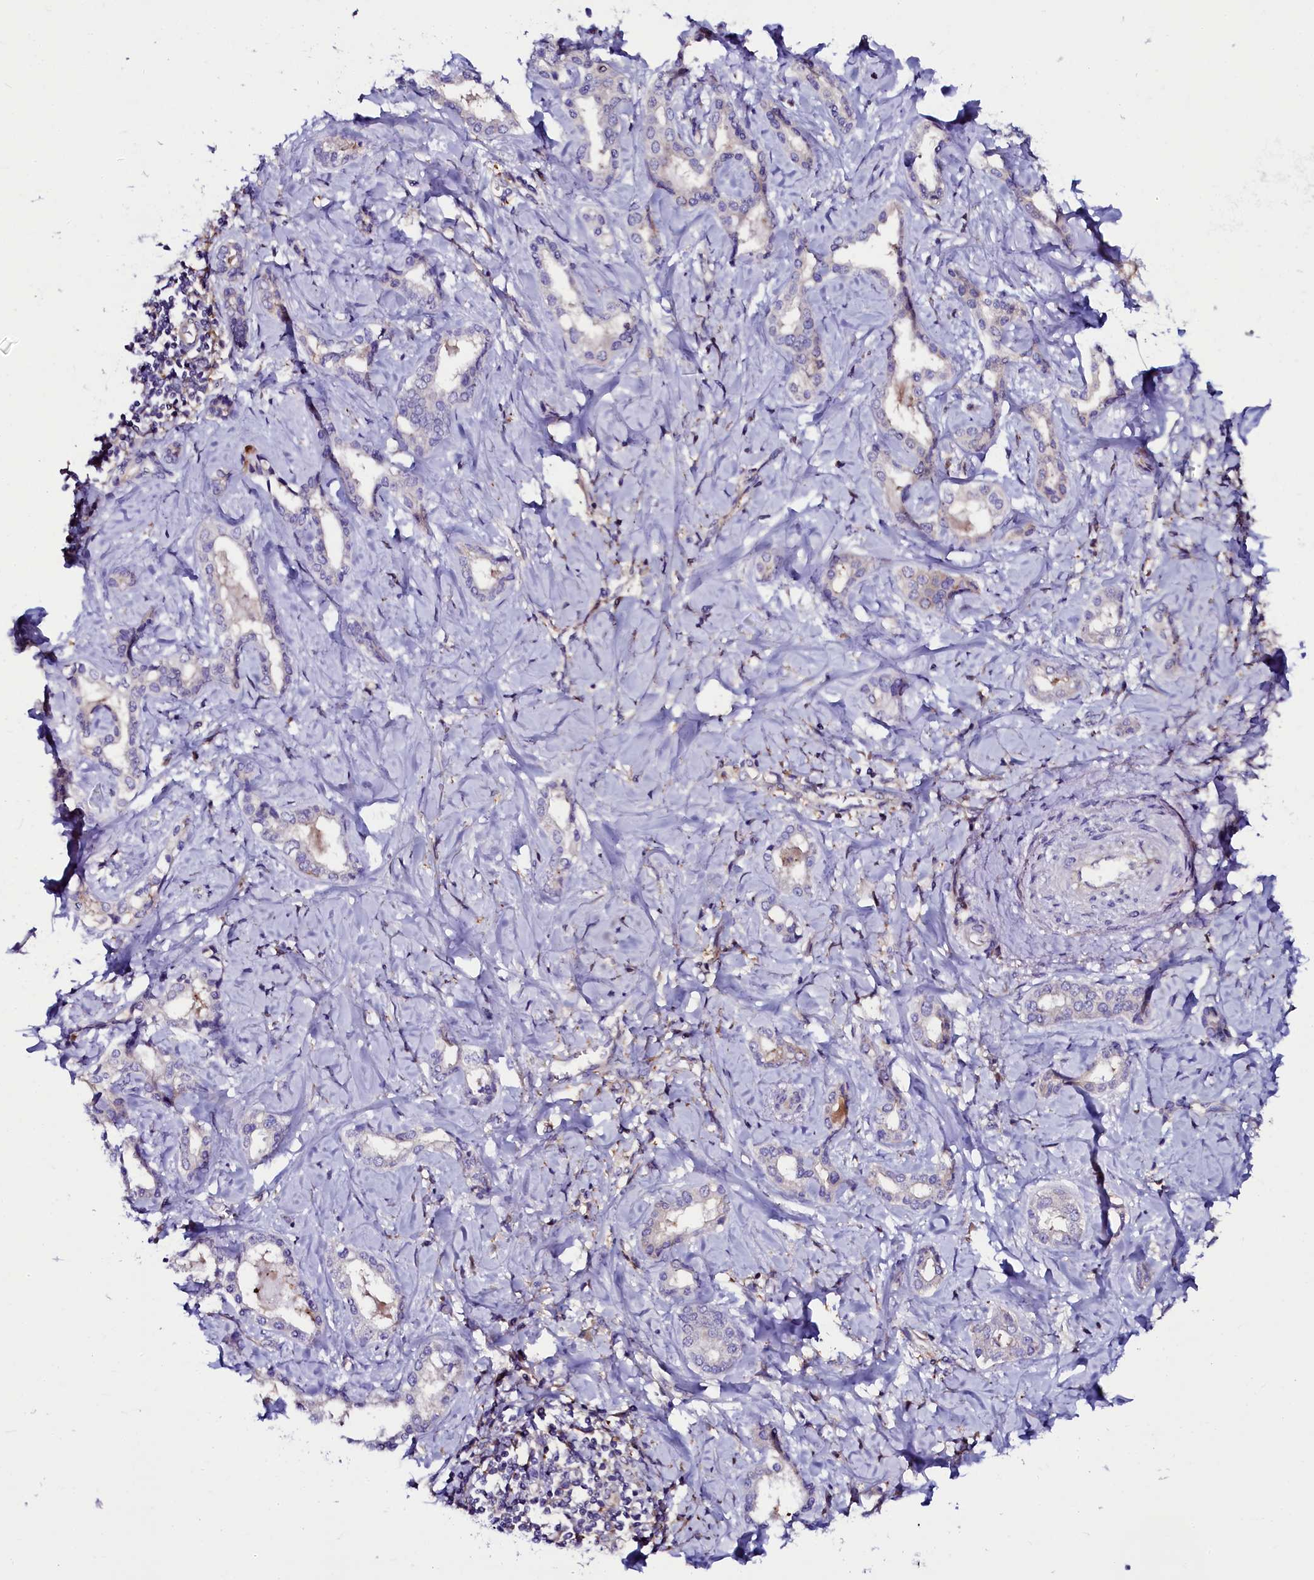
{"staining": {"intensity": "negative", "quantity": "none", "location": "none"}, "tissue": "liver cancer", "cell_type": "Tumor cells", "image_type": "cancer", "snomed": [{"axis": "morphology", "description": "Carcinoma, Hepatocellular, NOS"}, {"axis": "topography", "description": "Liver"}], "caption": "Immunohistochemistry (IHC) of liver cancer (hepatocellular carcinoma) demonstrates no staining in tumor cells. (Immunohistochemistry (IHC), brightfield microscopy, high magnification).", "gene": "OTOL1", "patient": {"sex": "female", "age": 73}}